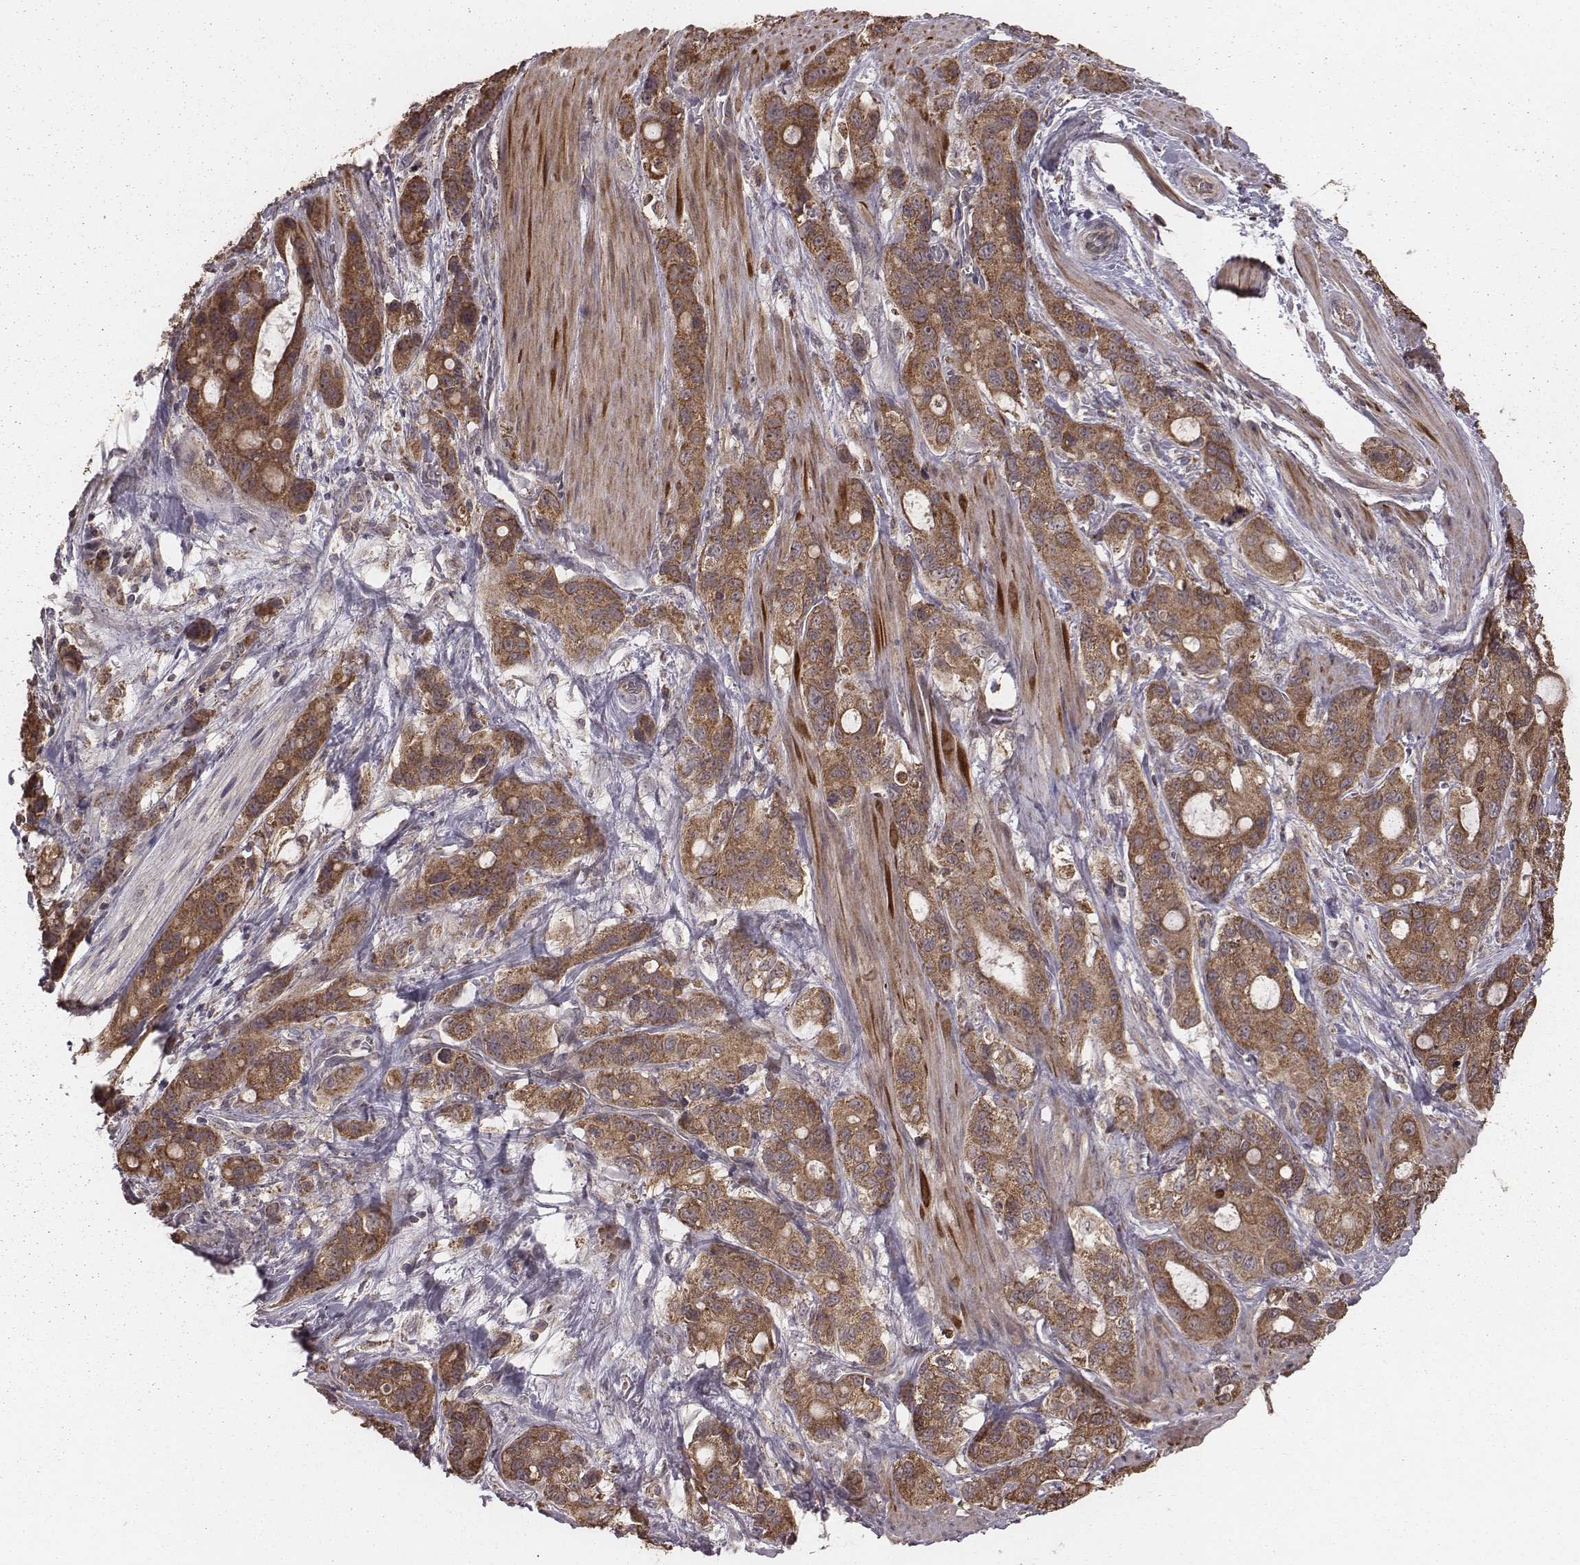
{"staining": {"intensity": "strong", "quantity": ">75%", "location": "cytoplasmic/membranous"}, "tissue": "stomach cancer", "cell_type": "Tumor cells", "image_type": "cancer", "snomed": [{"axis": "morphology", "description": "Adenocarcinoma, NOS"}, {"axis": "topography", "description": "Stomach"}], "caption": "Tumor cells display high levels of strong cytoplasmic/membranous positivity in approximately >75% of cells in human stomach adenocarcinoma.", "gene": "PDCD2L", "patient": {"sex": "male", "age": 63}}